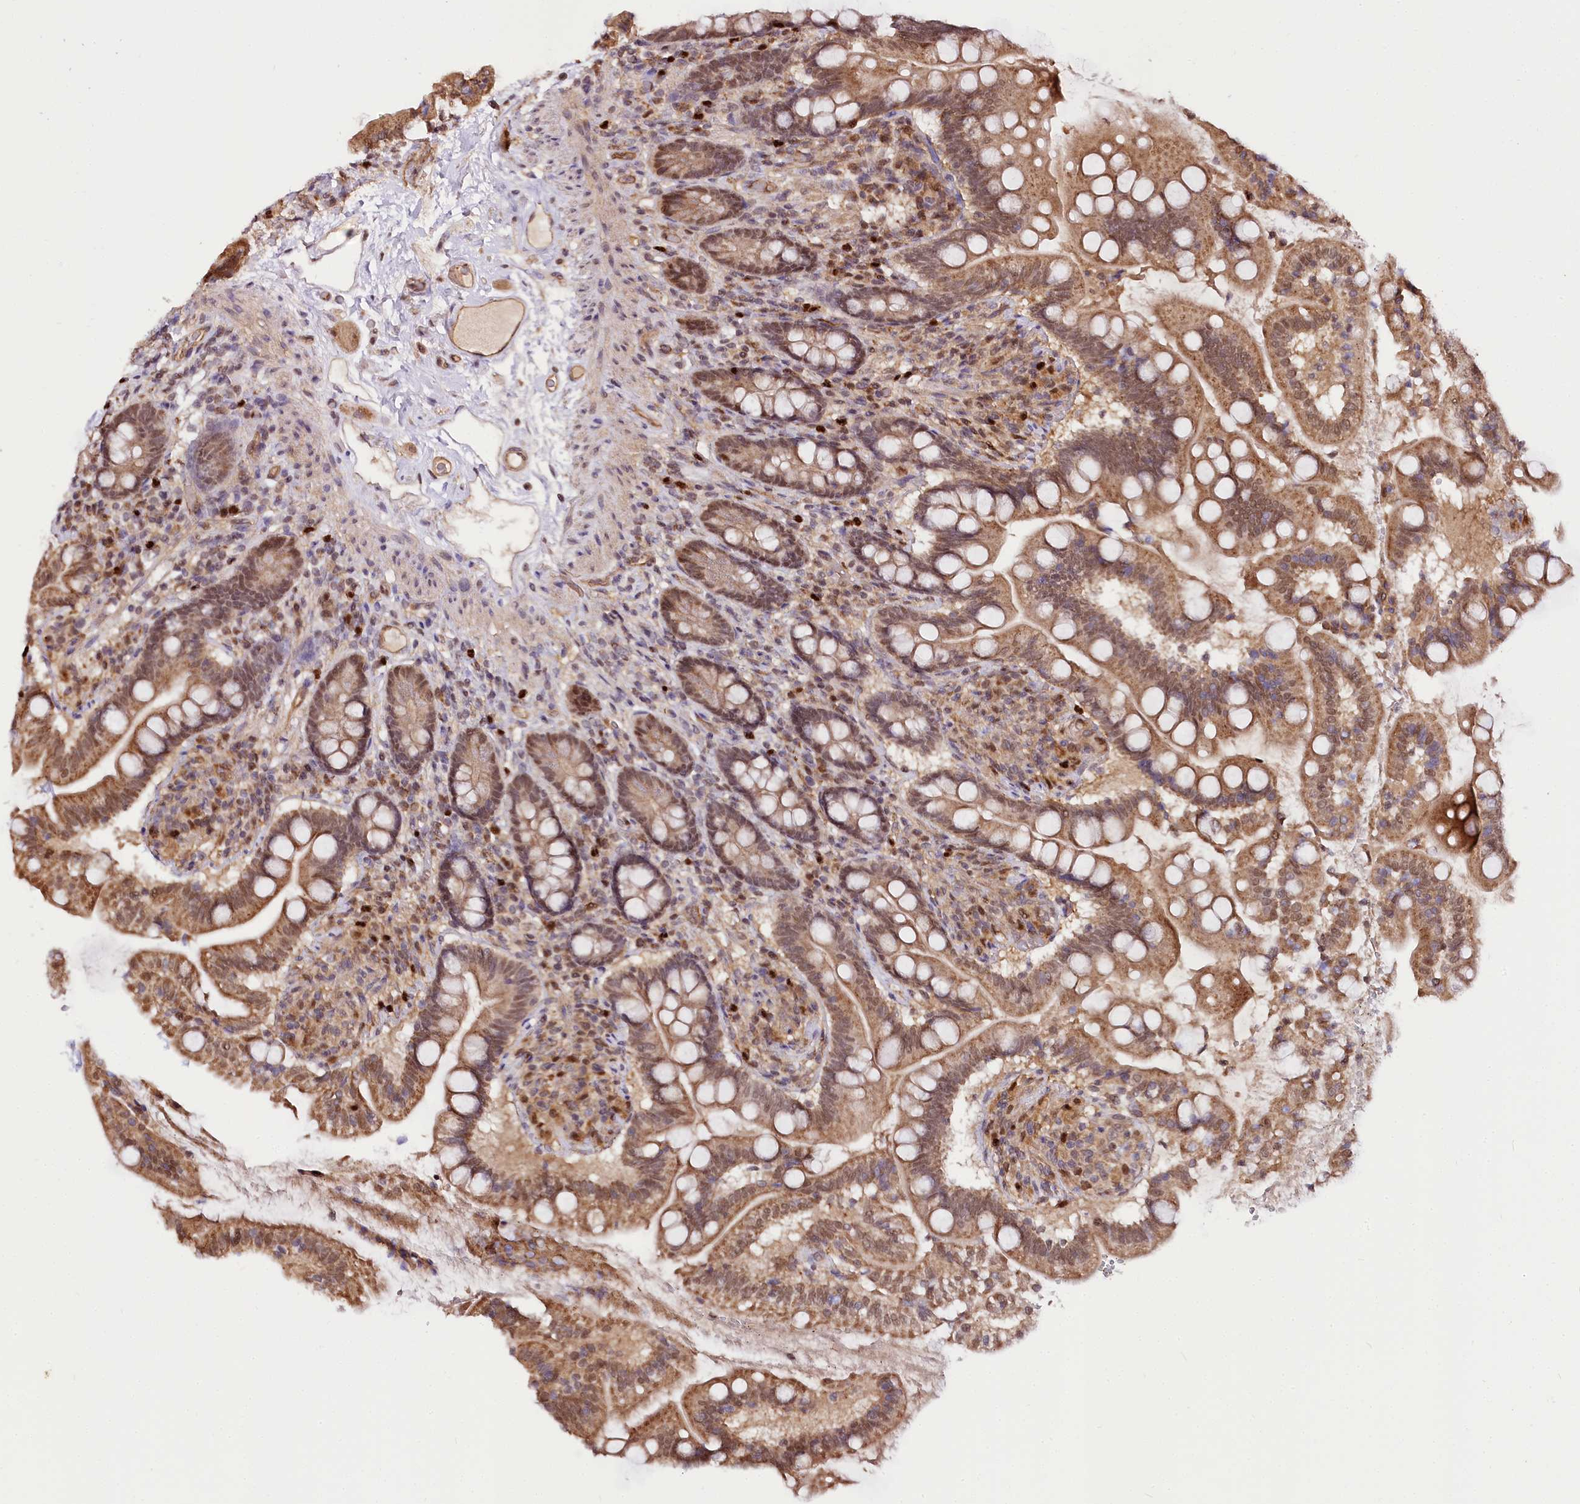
{"staining": {"intensity": "moderate", "quantity": ">75%", "location": "cytoplasmic/membranous,nuclear"}, "tissue": "small intestine", "cell_type": "Glandular cells", "image_type": "normal", "snomed": [{"axis": "morphology", "description": "Normal tissue, NOS"}, {"axis": "topography", "description": "Small intestine"}], "caption": "Immunohistochemical staining of normal human small intestine demonstrates medium levels of moderate cytoplasmic/membranous,nuclear positivity in approximately >75% of glandular cells. The staining was performed using DAB, with brown indicating positive protein expression. Nuclei are stained blue with hematoxylin.", "gene": "GNL3L", "patient": {"sex": "female", "age": 64}}